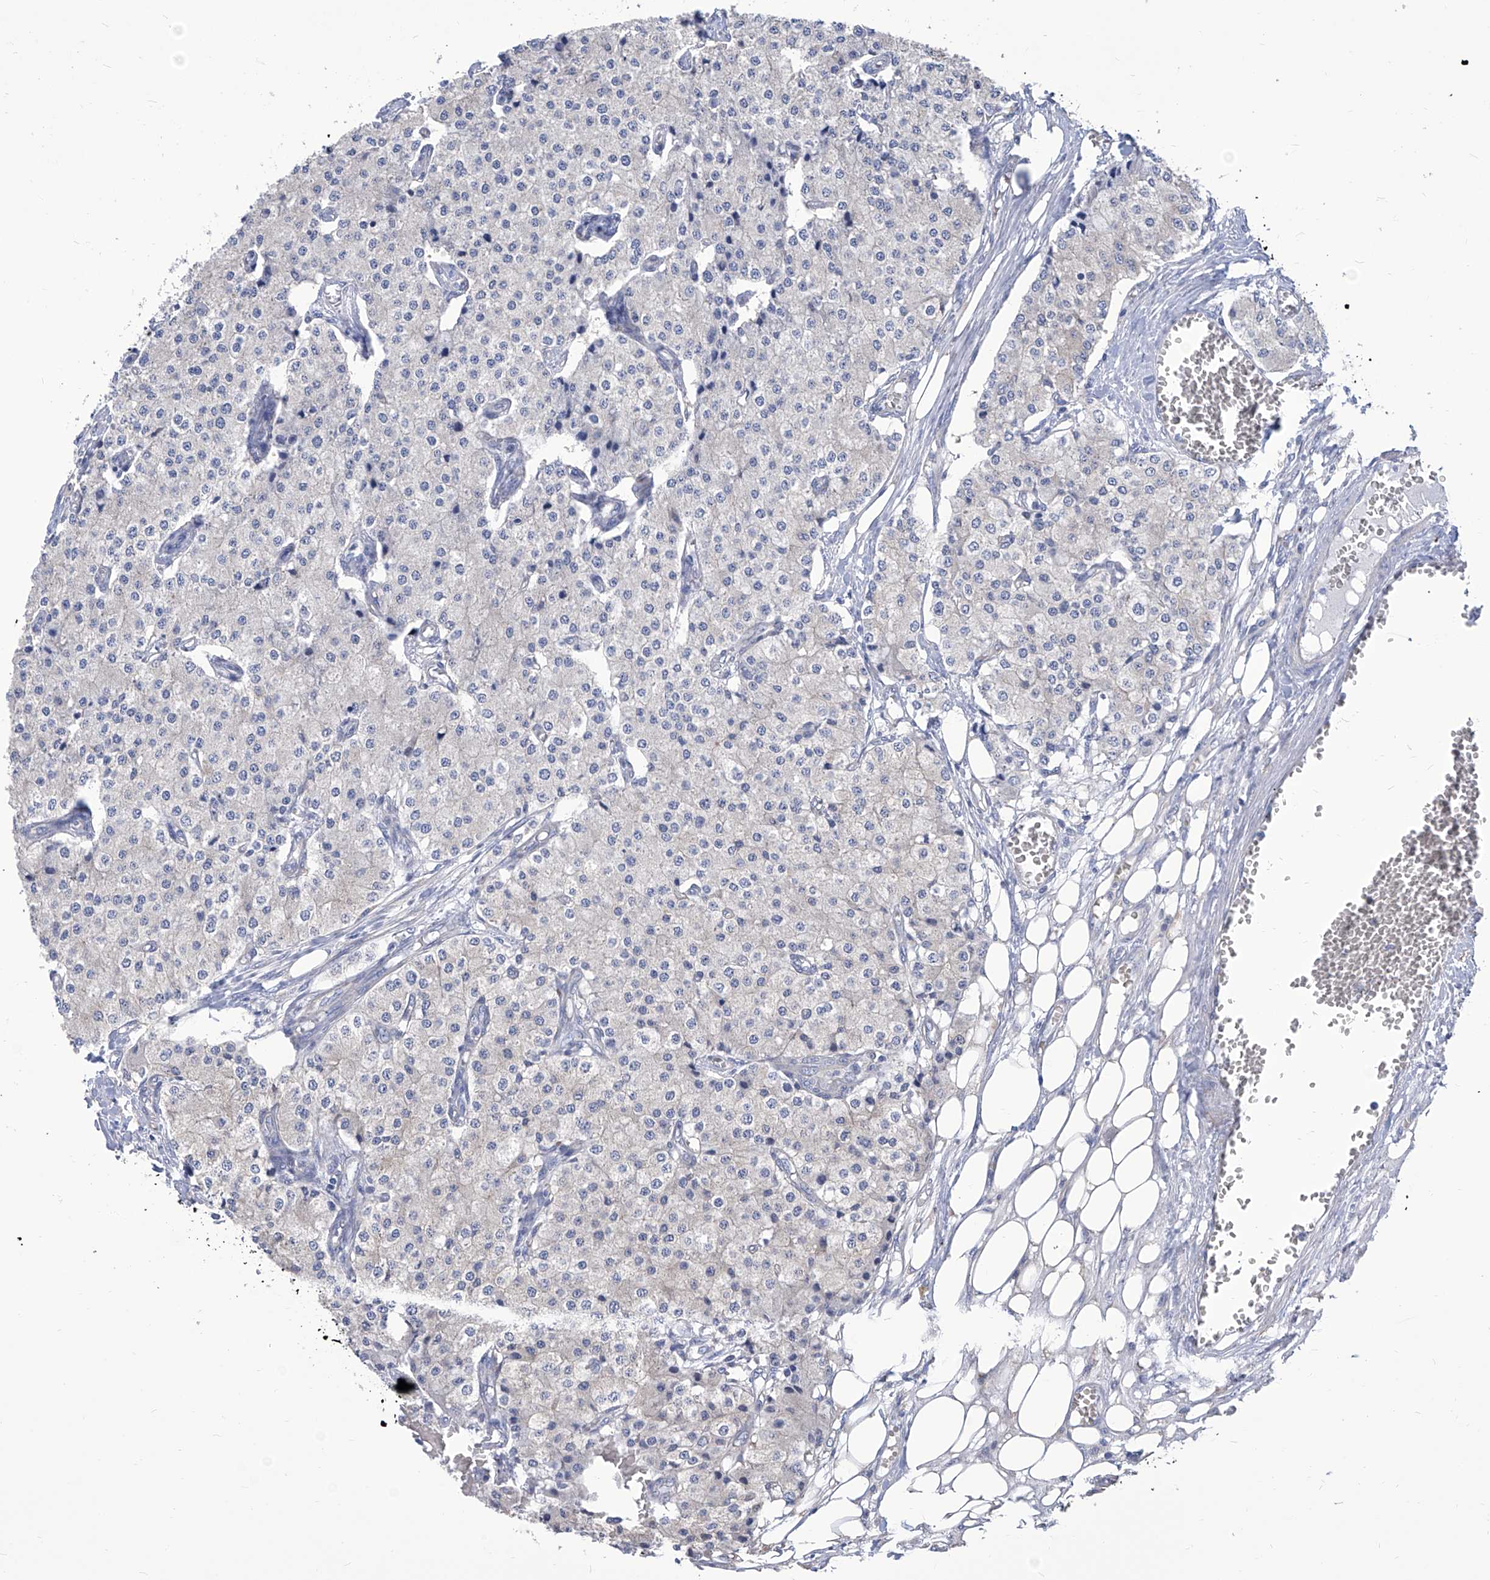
{"staining": {"intensity": "negative", "quantity": "none", "location": "none"}, "tissue": "carcinoid", "cell_type": "Tumor cells", "image_type": "cancer", "snomed": [{"axis": "morphology", "description": "Carcinoid, malignant, NOS"}, {"axis": "topography", "description": "Colon"}], "caption": "A high-resolution image shows IHC staining of carcinoid, which displays no significant expression in tumor cells. Brightfield microscopy of immunohistochemistry stained with DAB (3,3'-diaminobenzidine) (brown) and hematoxylin (blue), captured at high magnification.", "gene": "SMS", "patient": {"sex": "female", "age": 52}}